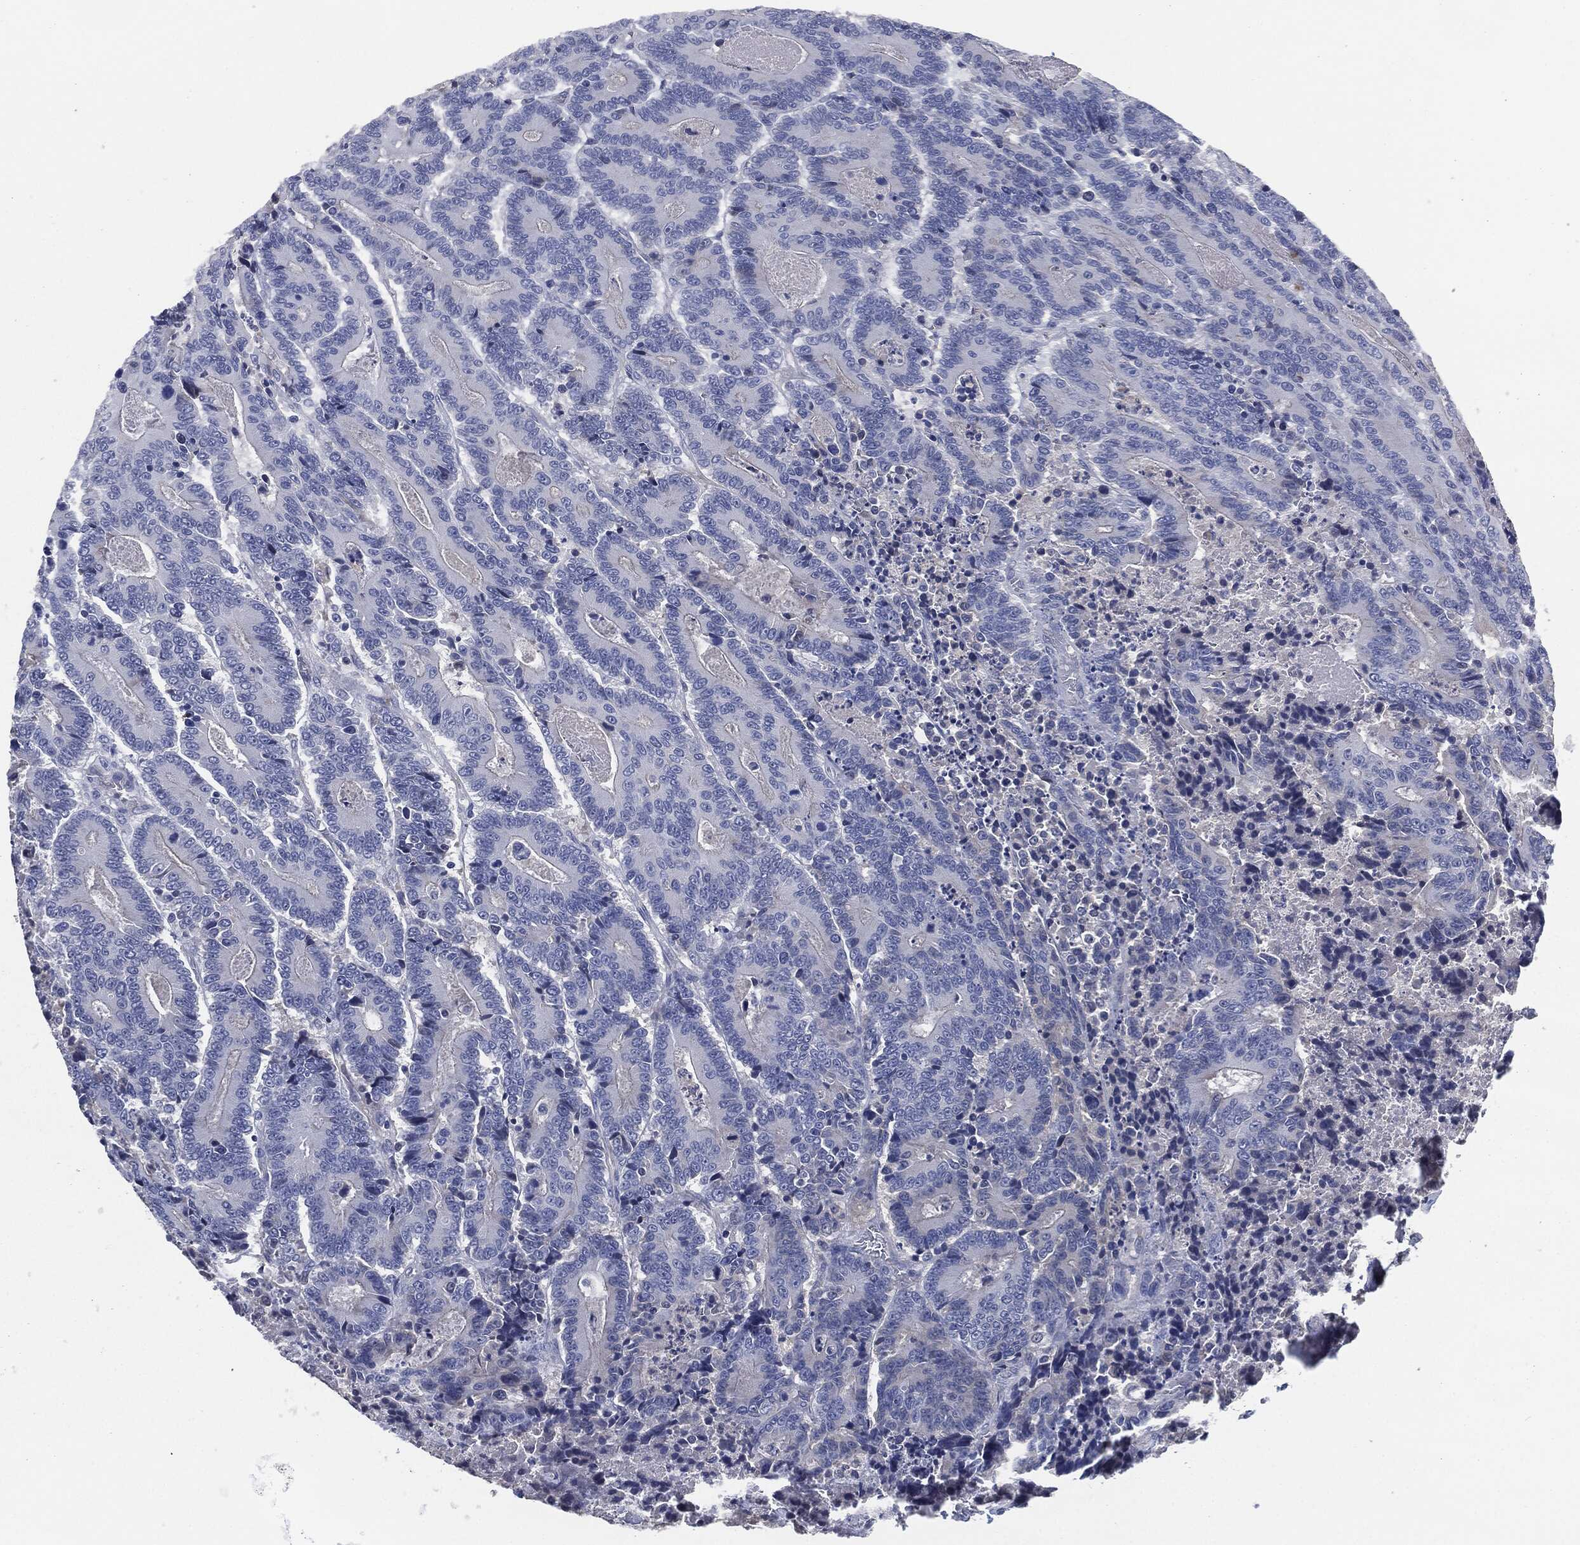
{"staining": {"intensity": "negative", "quantity": "none", "location": "none"}, "tissue": "colorectal cancer", "cell_type": "Tumor cells", "image_type": "cancer", "snomed": [{"axis": "morphology", "description": "Adenocarcinoma, NOS"}, {"axis": "topography", "description": "Colon"}], "caption": "This is an immunohistochemistry (IHC) image of colorectal cancer. There is no expression in tumor cells.", "gene": "CD27", "patient": {"sex": "male", "age": 83}}